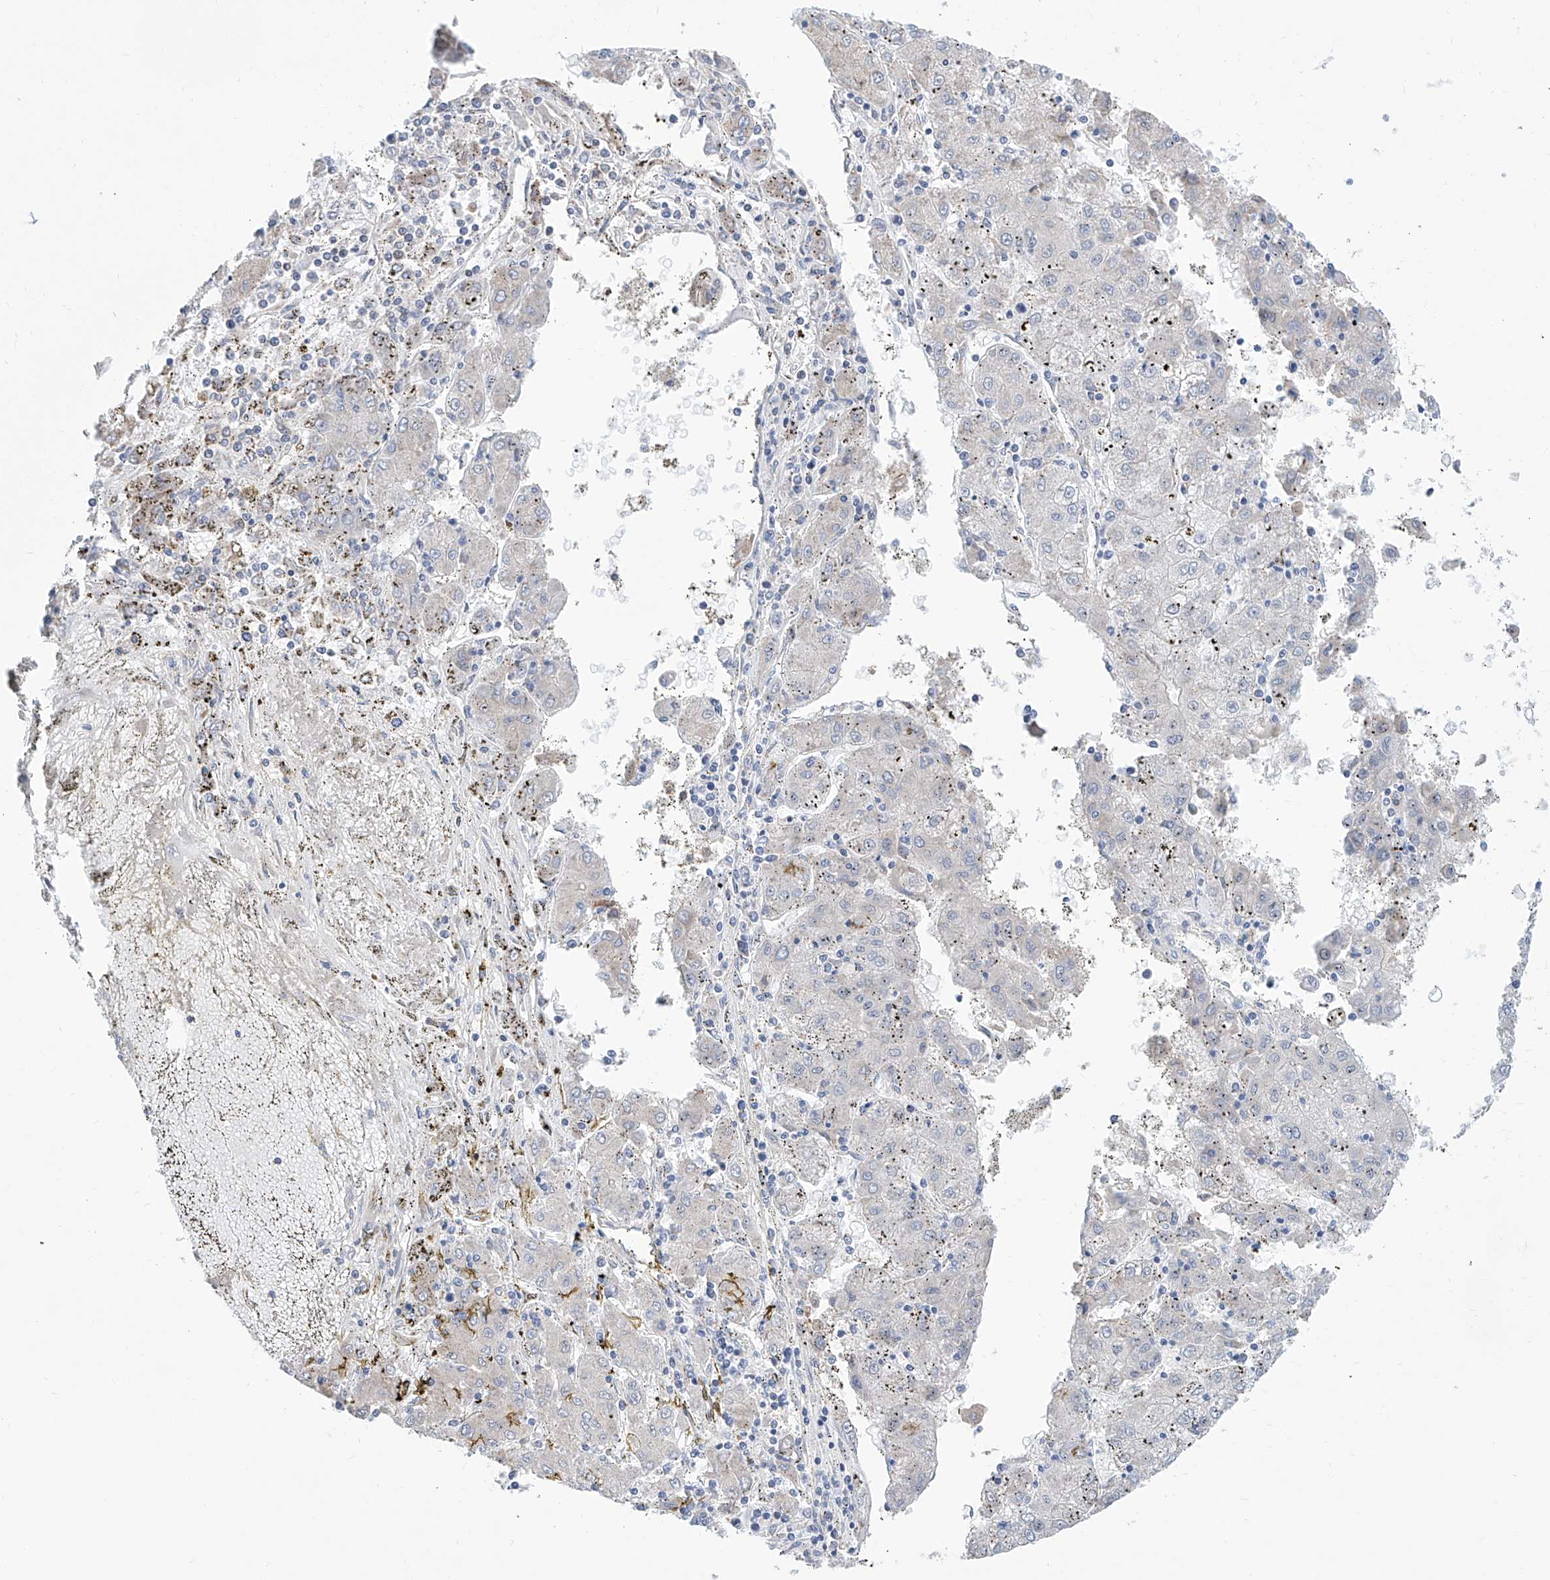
{"staining": {"intensity": "negative", "quantity": "none", "location": "none"}, "tissue": "liver cancer", "cell_type": "Tumor cells", "image_type": "cancer", "snomed": [{"axis": "morphology", "description": "Carcinoma, Hepatocellular, NOS"}, {"axis": "topography", "description": "Liver"}], "caption": "Liver hepatocellular carcinoma stained for a protein using IHC reveals no positivity tumor cells.", "gene": "MAD2L1", "patient": {"sex": "male", "age": 72}}